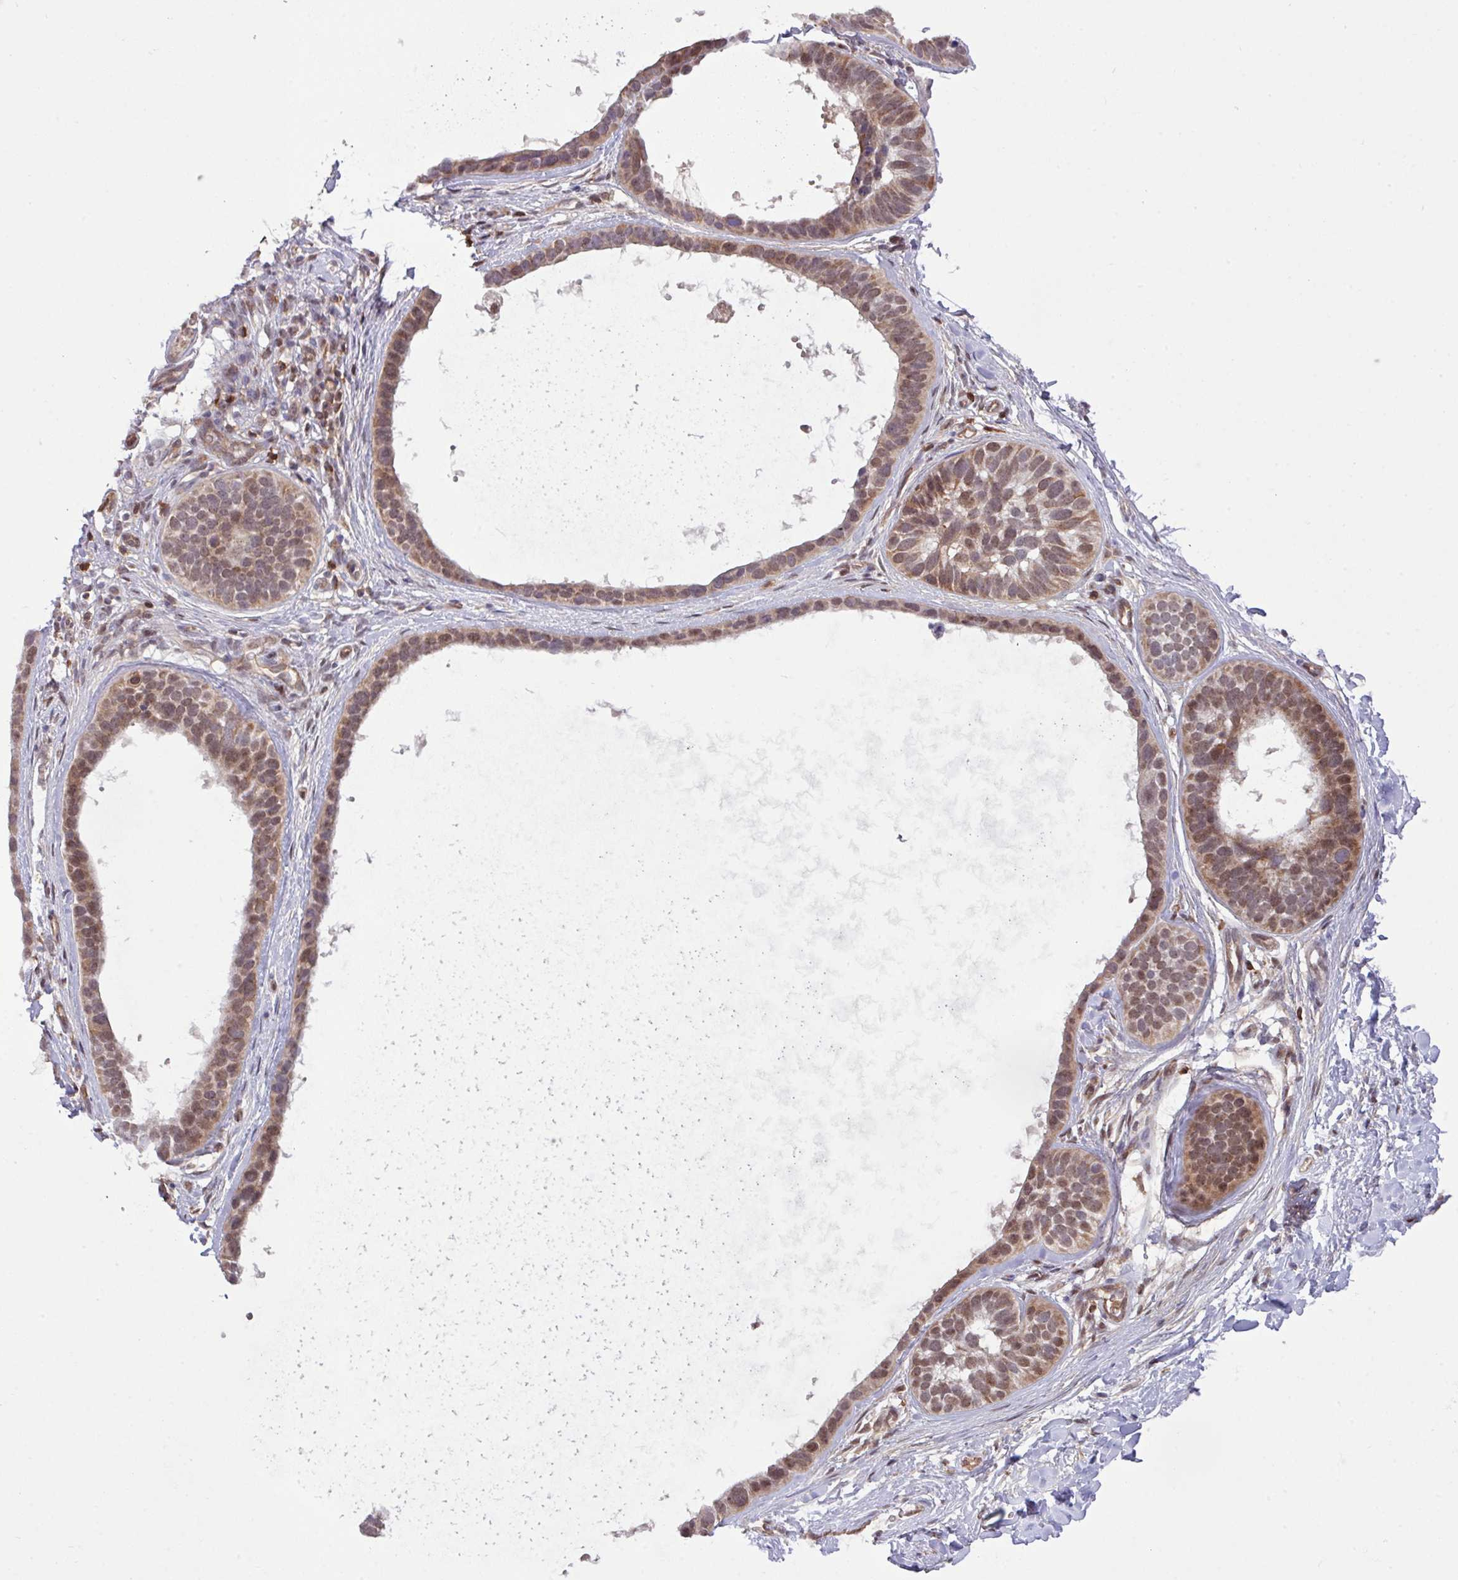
{"staining": {"intensity": "moderate", "quantity": ">75%", "location": "nuclear"}, "tissue": "skin cancer", "cell_type": "Tumor cells", "image_type": "cancer", "snomed": [{"axis": "morphology", "description": "Basal cell carcinoma"}, {"axis": "topography", "description": "Skin"}], "caption": "Immunohistochemistry (IHC) of human skin basal cell carcinoma reveals medium levels of moderate nuclear expression in about >75% of tumor cells. Using DAB (3,3'-diaminobenzidine) (brown) and hematoxylin (blue) stains, captured at high magnification using brightfield microscopy.", "gene": "GON7", "patient": {"sex": "male", "age": 62}}